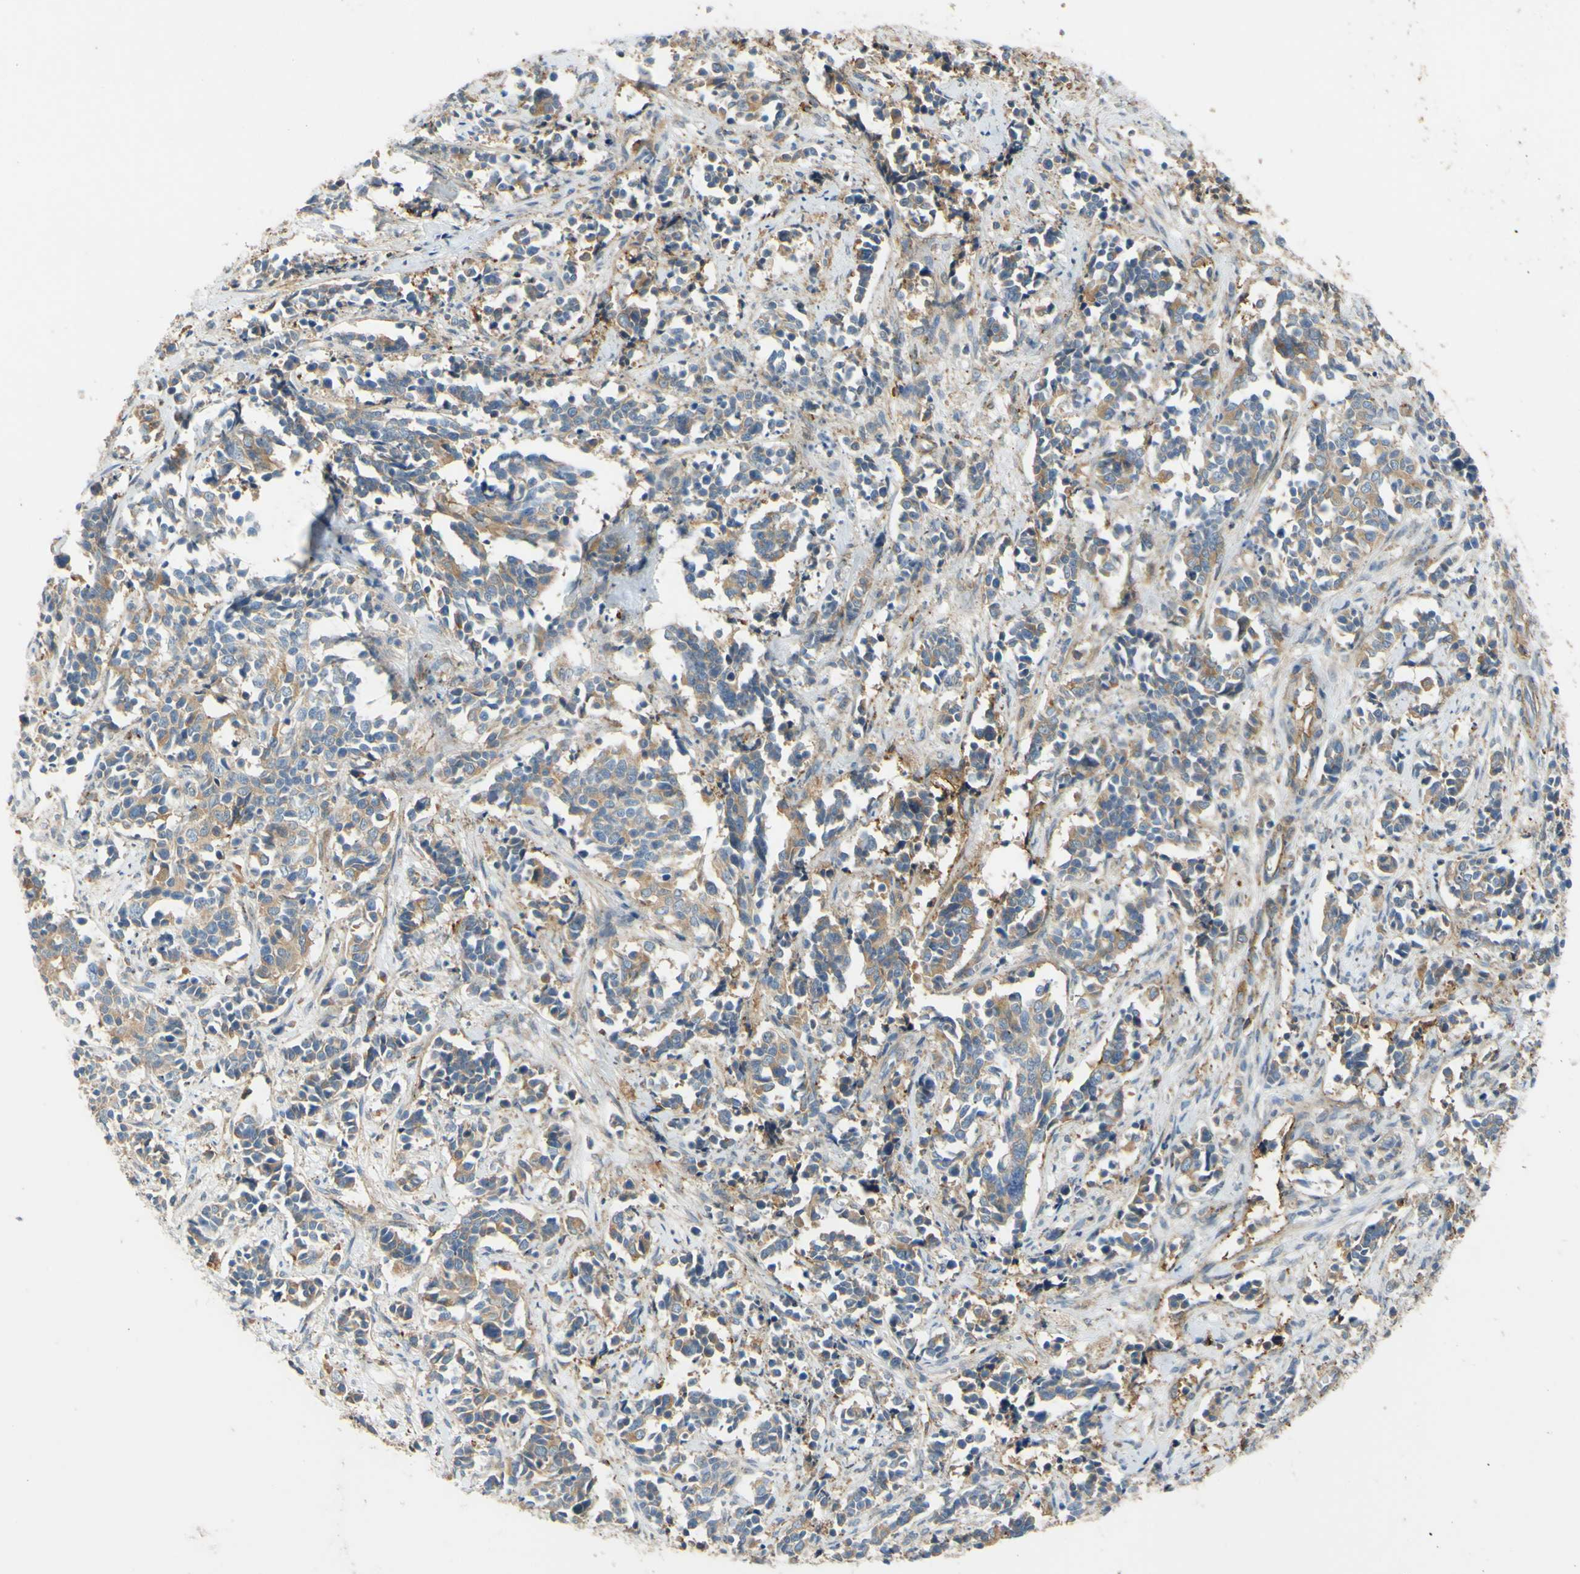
{"staining": {"intensity": "weak", "quantity": "25%-75%", "location": "cytoplasmic/membranous"}, "tissue": "cervical cancer", "cell_type": "Tumor cells", "image_type": "cancer", "snomed": [{"axis": "morphology", "description": "Normal tissue, NOS"}, {"axis": "morphology", "description": "Squamous cell carcinoma, NOS"}, {"axis": "topography", "description": "Cervix"}], "caption": "Immunohistochemistry (IHC) micrograph of neoplastic tissue: human squamous cell carcinoma (cervical) stained using IHC displays low levels of weak protein expression localized specifically in the cytoplasmic/membranous of tumor cells, appearing as a cytoplasmic/membranous brown color.", "gene": "POR", "patient": {"sex": "female", "age": 35}}